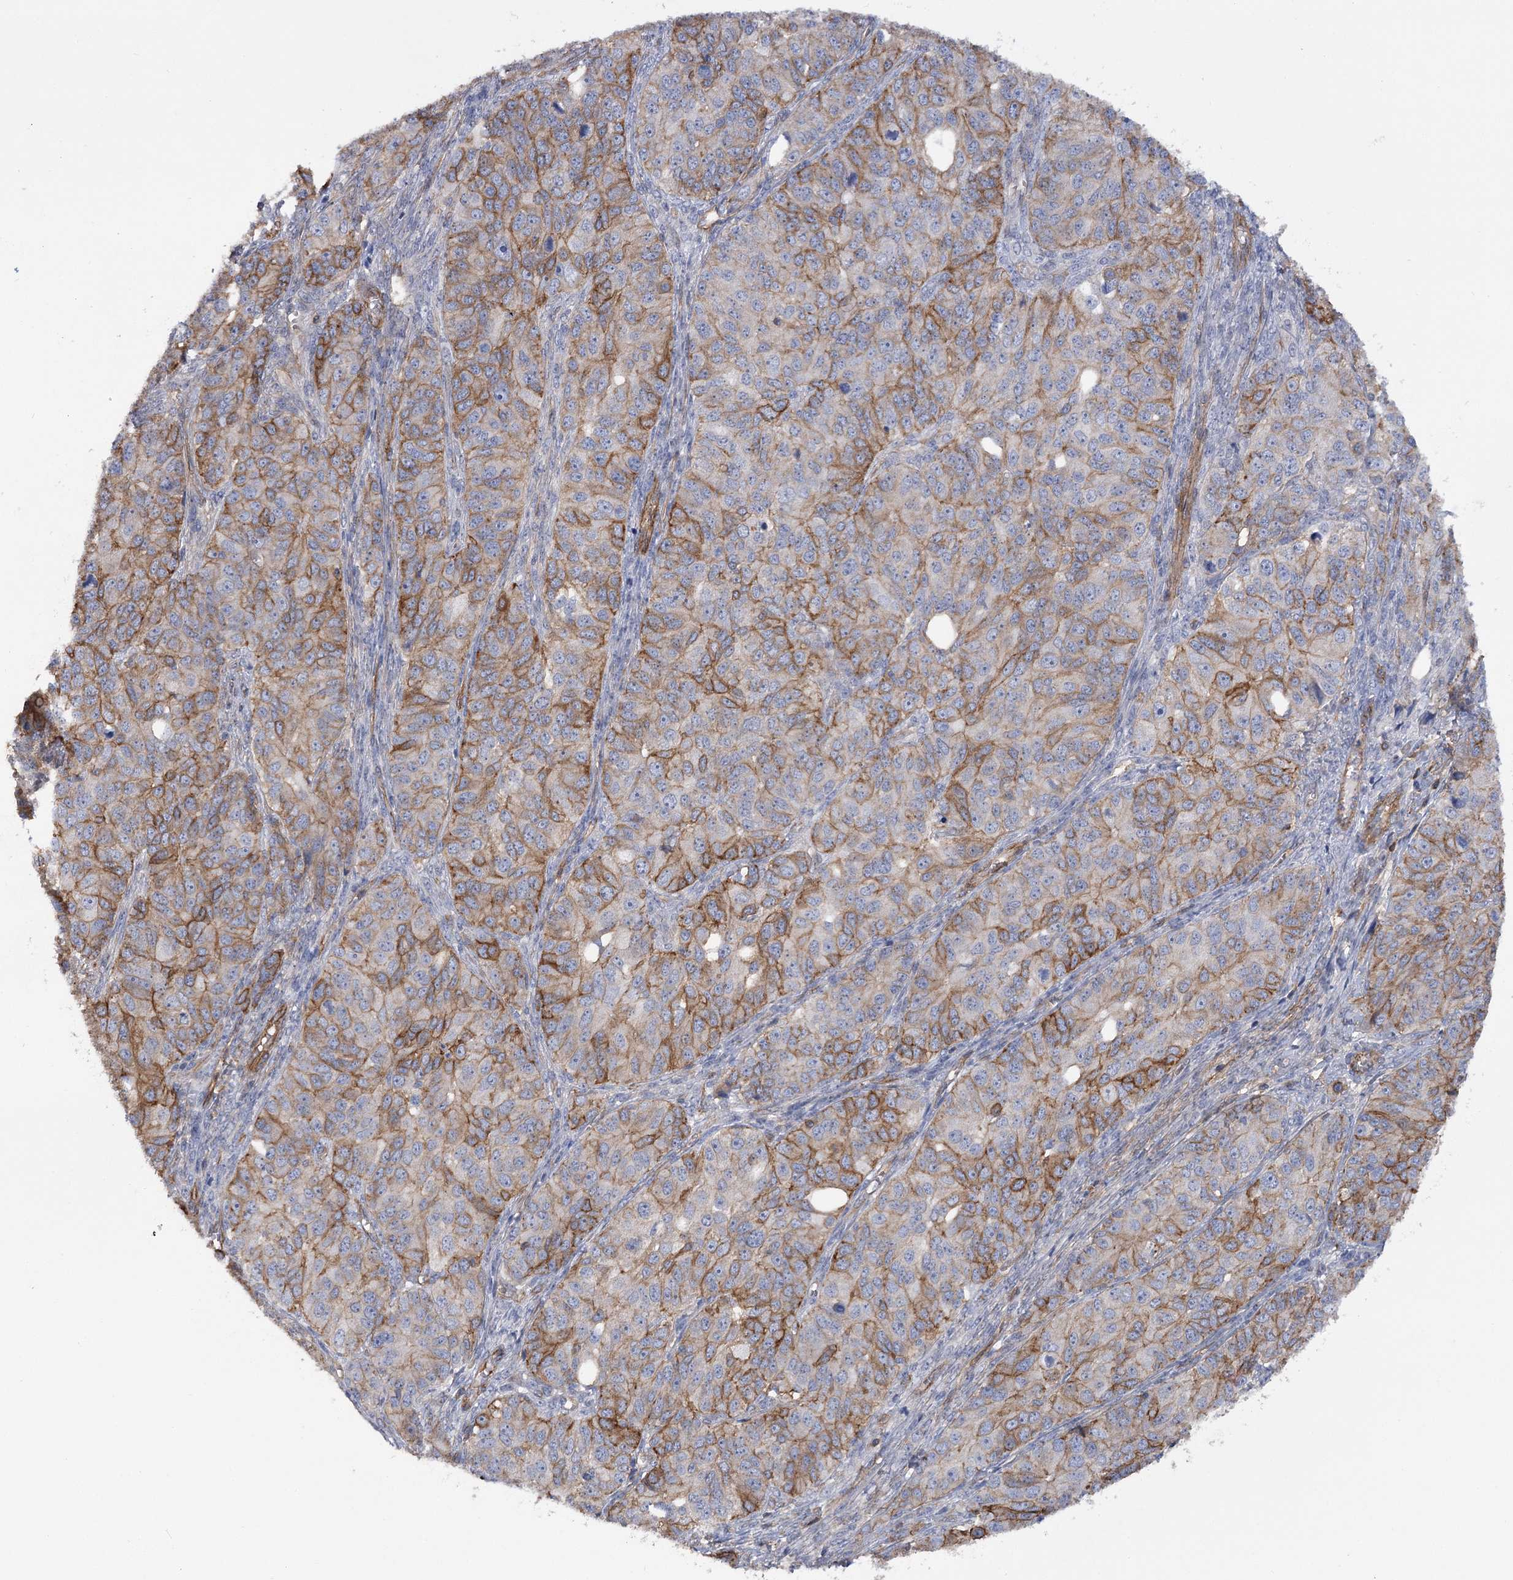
{"staining": {"intensity": "moderate", "quantity": "25%-75%", "location": "cytoplasmic/membranous"}, "tissue": "ovarian cancer", "cell_type": "Tumor cells", "image_type": "cancer", "snomed": [{"axis": "morphology", "description": "Carcinoma, endometroid"}, {"axis": "topography", "description": "Ovary"}], "caption": "A histopathology image showing moderate cytoplasmic/membranous expression in approximately 25%-75% of tumor cells in ovarian cancer, as visualized by brown immunohistochemical staining.", "gene": "SYNPO2", "patient": {"sex": "female", "age": 51}}